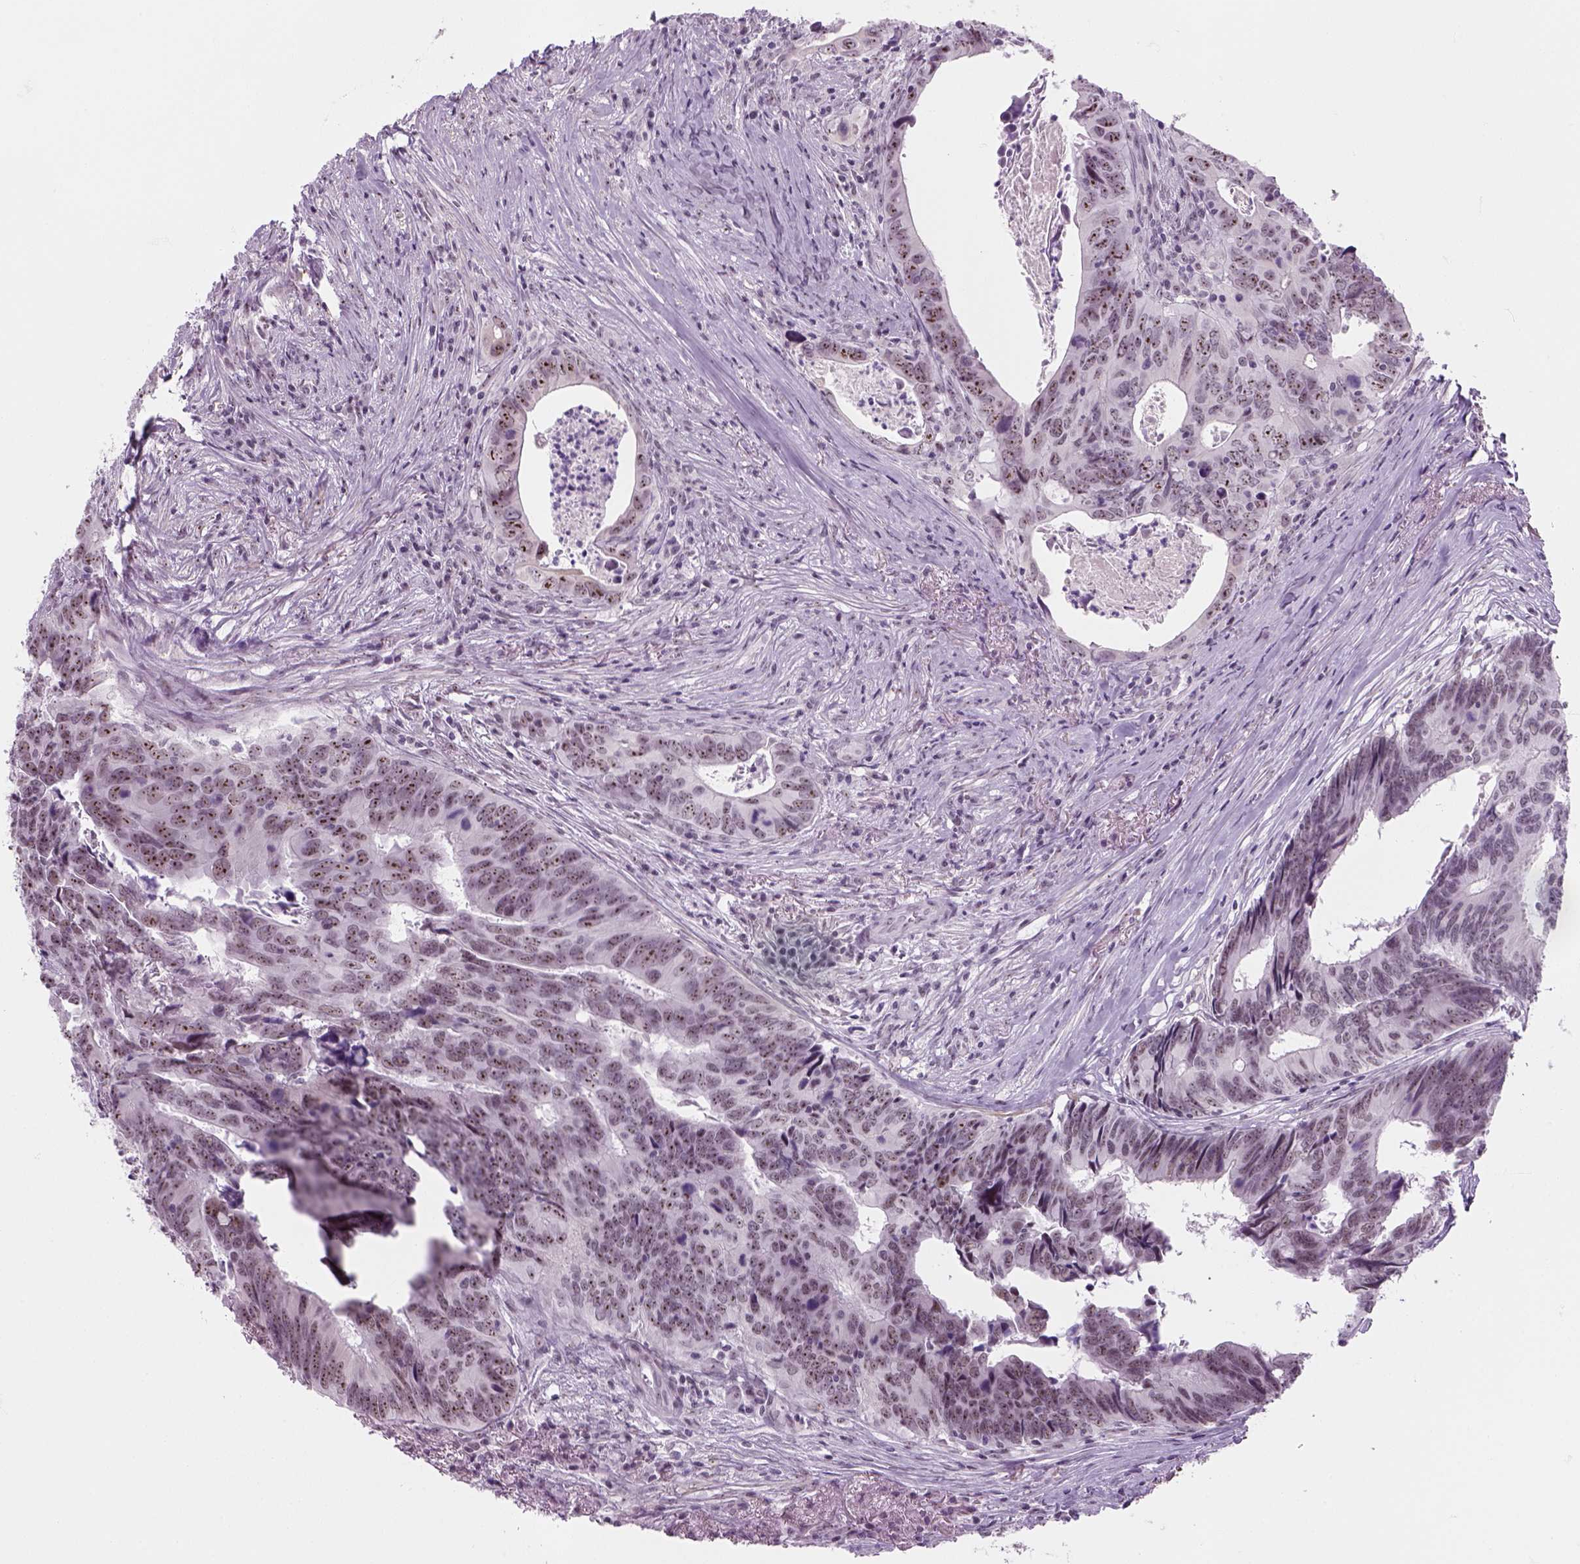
{"staining": {"intensity": "moderate", "quantity": "25%-75%", "location": "nuclear"}, "tissue": "colorectal cancer", "cell_type": "Tumor cells", "image_type": "cancer", "snomed": [{"axis": "morphology", "description": "Adenocarcinoma, NOS"}, {"axis": "topography", "description": "Colon"}], "caption": "About 25%-75% of tumor cells in colorectal adenocarcinoma demonstrate moderate nuclear protein staining as visualized by brown immunohistochemical staining.", "gene": "ZNF865", "patient": {"sex": "female", "age": 82}}